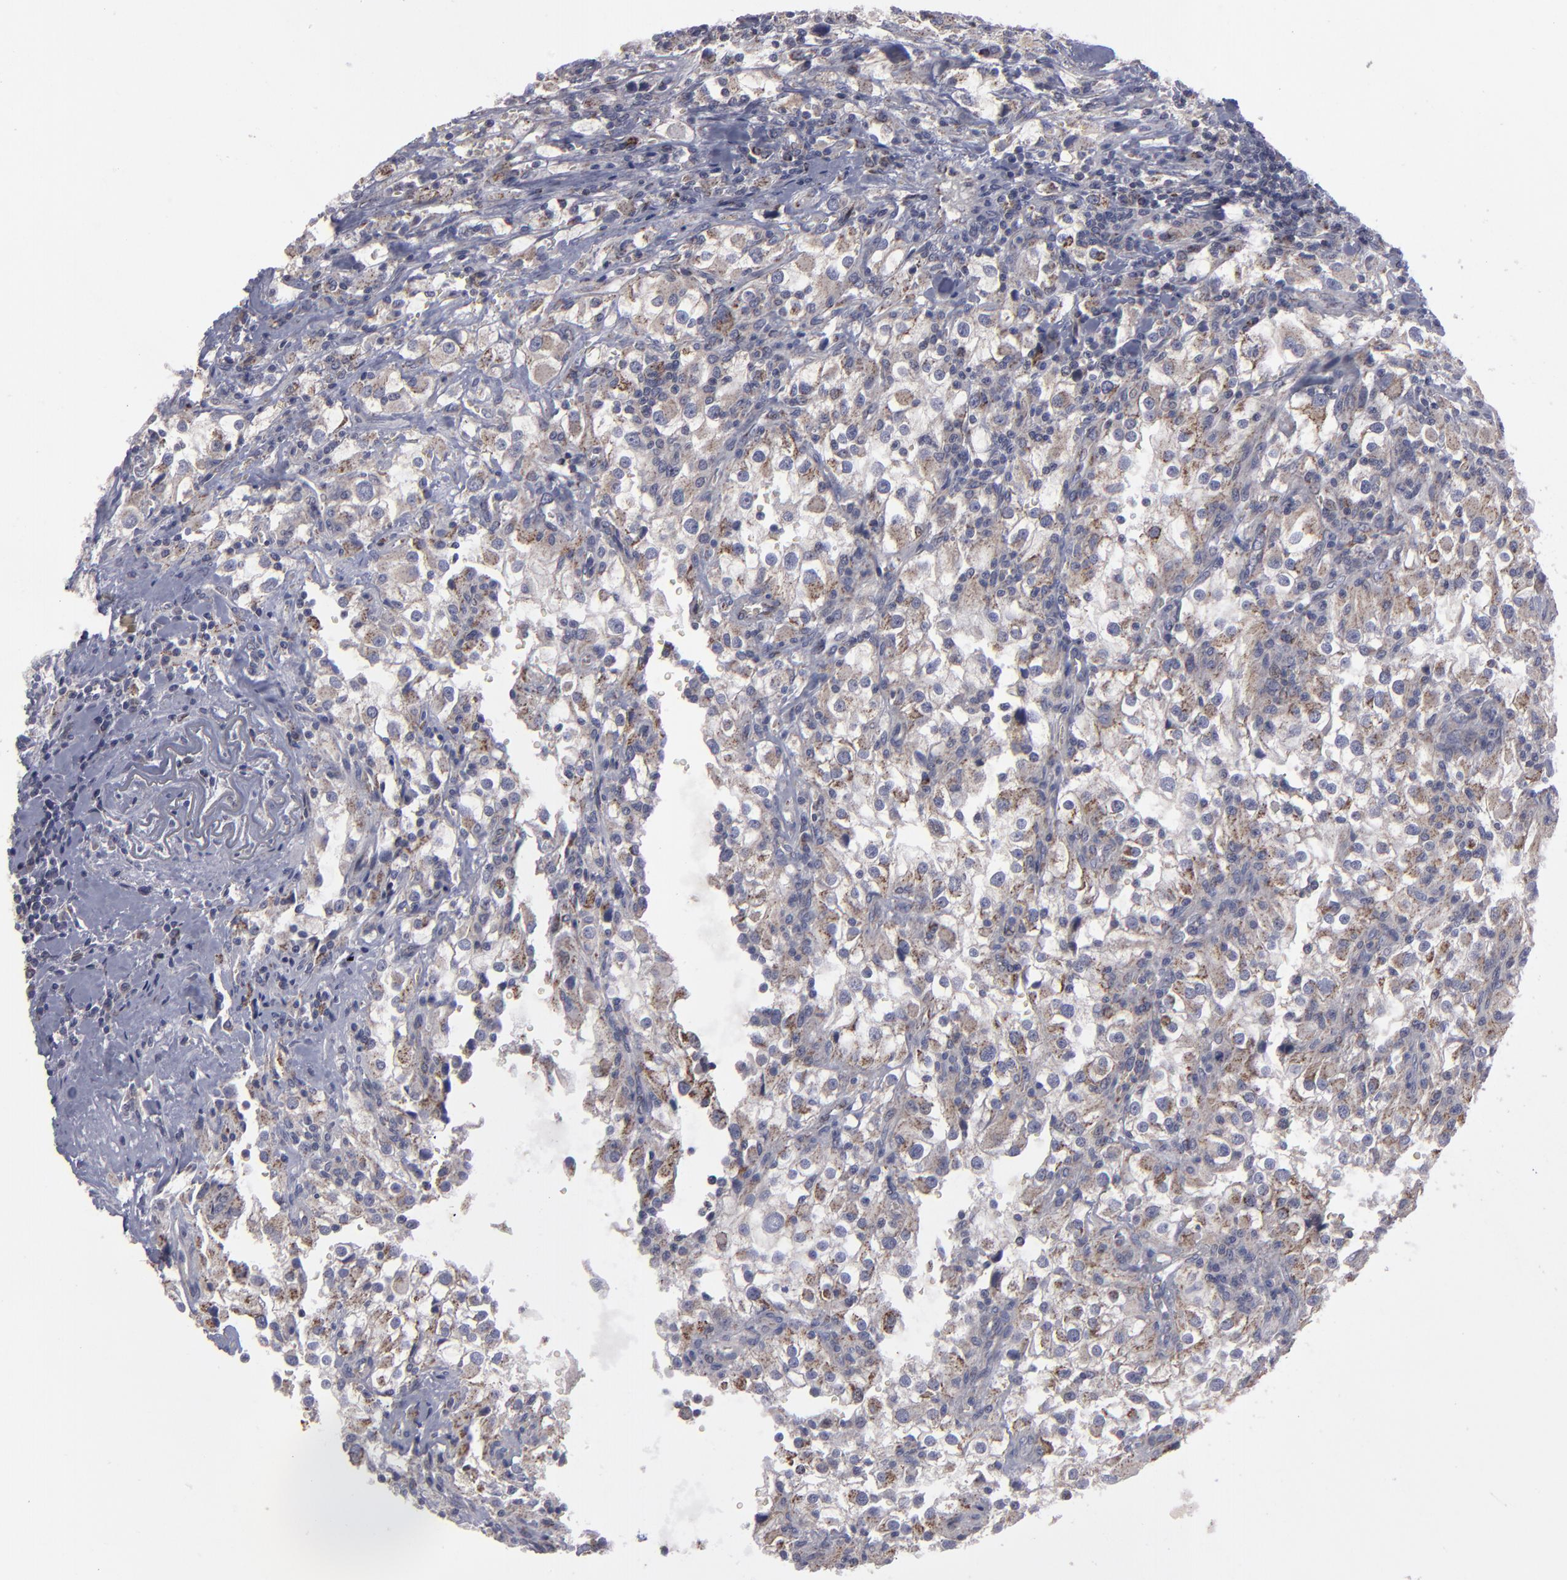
{"staining": {"intensity": "moderate", "quantity": "25%-75%", "location": "cytoplasmic/membranous"}, "tissue": "renal cancer", "cell_type": "Tumor cells", "image_type": "cancer", "snomed": [{"axis": "morphology", "description": "Adenocarcinoma, NOS"}, {"axis": "topography", "description": "Kidney"}], "caption": "Brown immunohistochemical staining in human renal cancer (adenocarcinoma) reveals moderate cytoplasmic/membranous positivity in approximately 25%-75% of tumor cells.", "gene": "MYOM2", "patient": {"sex": "female", "age": 52}}